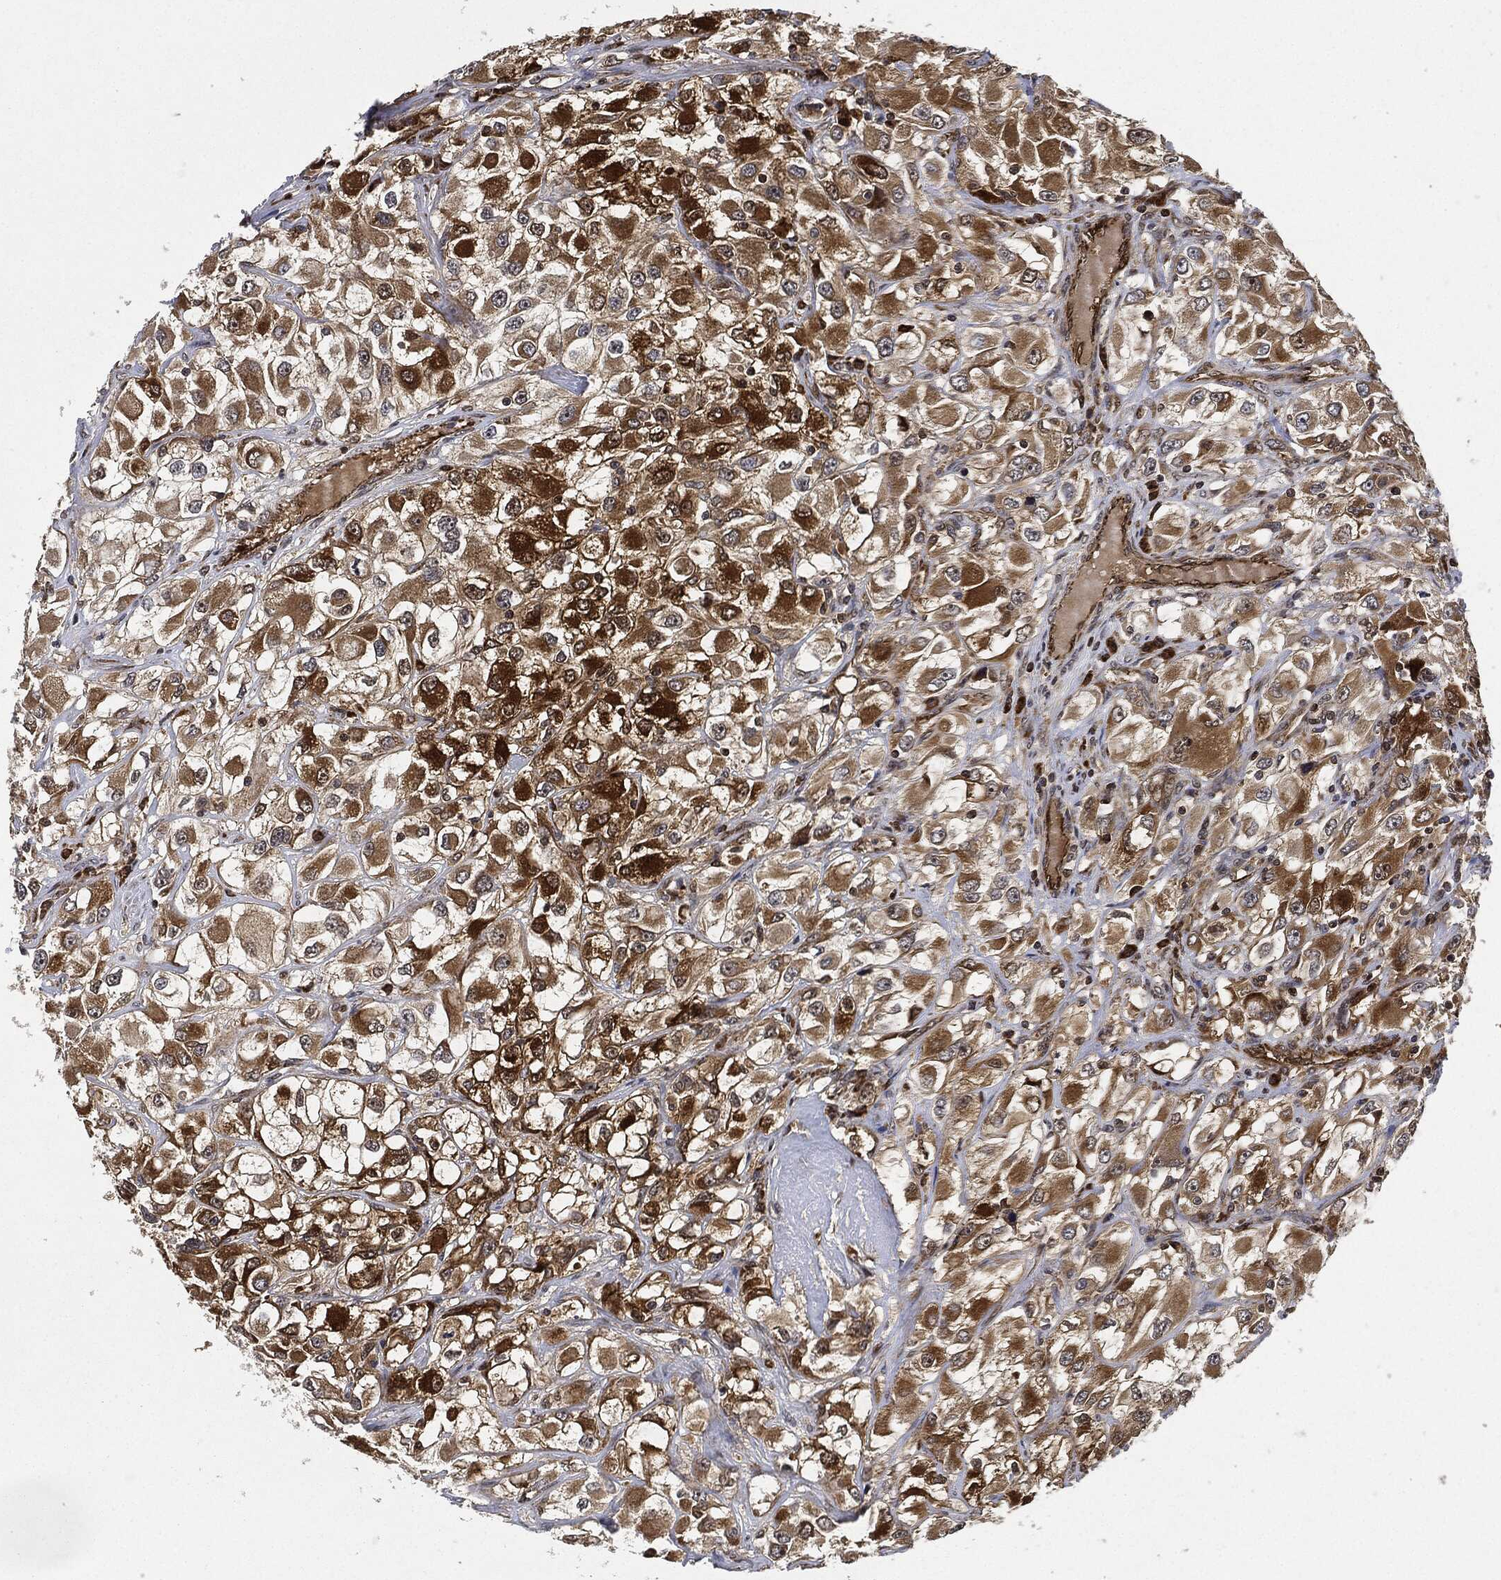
{"staining": {"intensity": "moderate", "quantity": "25%-75%", "location": "cytoplasmic/membranous"}, "tissue": "renal cancer", "cell_type": "Tumor cells", "image_type": "cancer", "snomed": [{"axis": "morphology", "description": "Adenocarcinoma, NOS"}, {"axis": "topography", "description": "Kidney"}], "caption": "Renal adenocarcinoma tissue shows moderate cytoplasmic/membranous positivity in about 25%-75% of tumor cells, visualized by immunohistochemistry.", "gene": "RNASEL", "patient": {"sex": "female", "age": 52}}